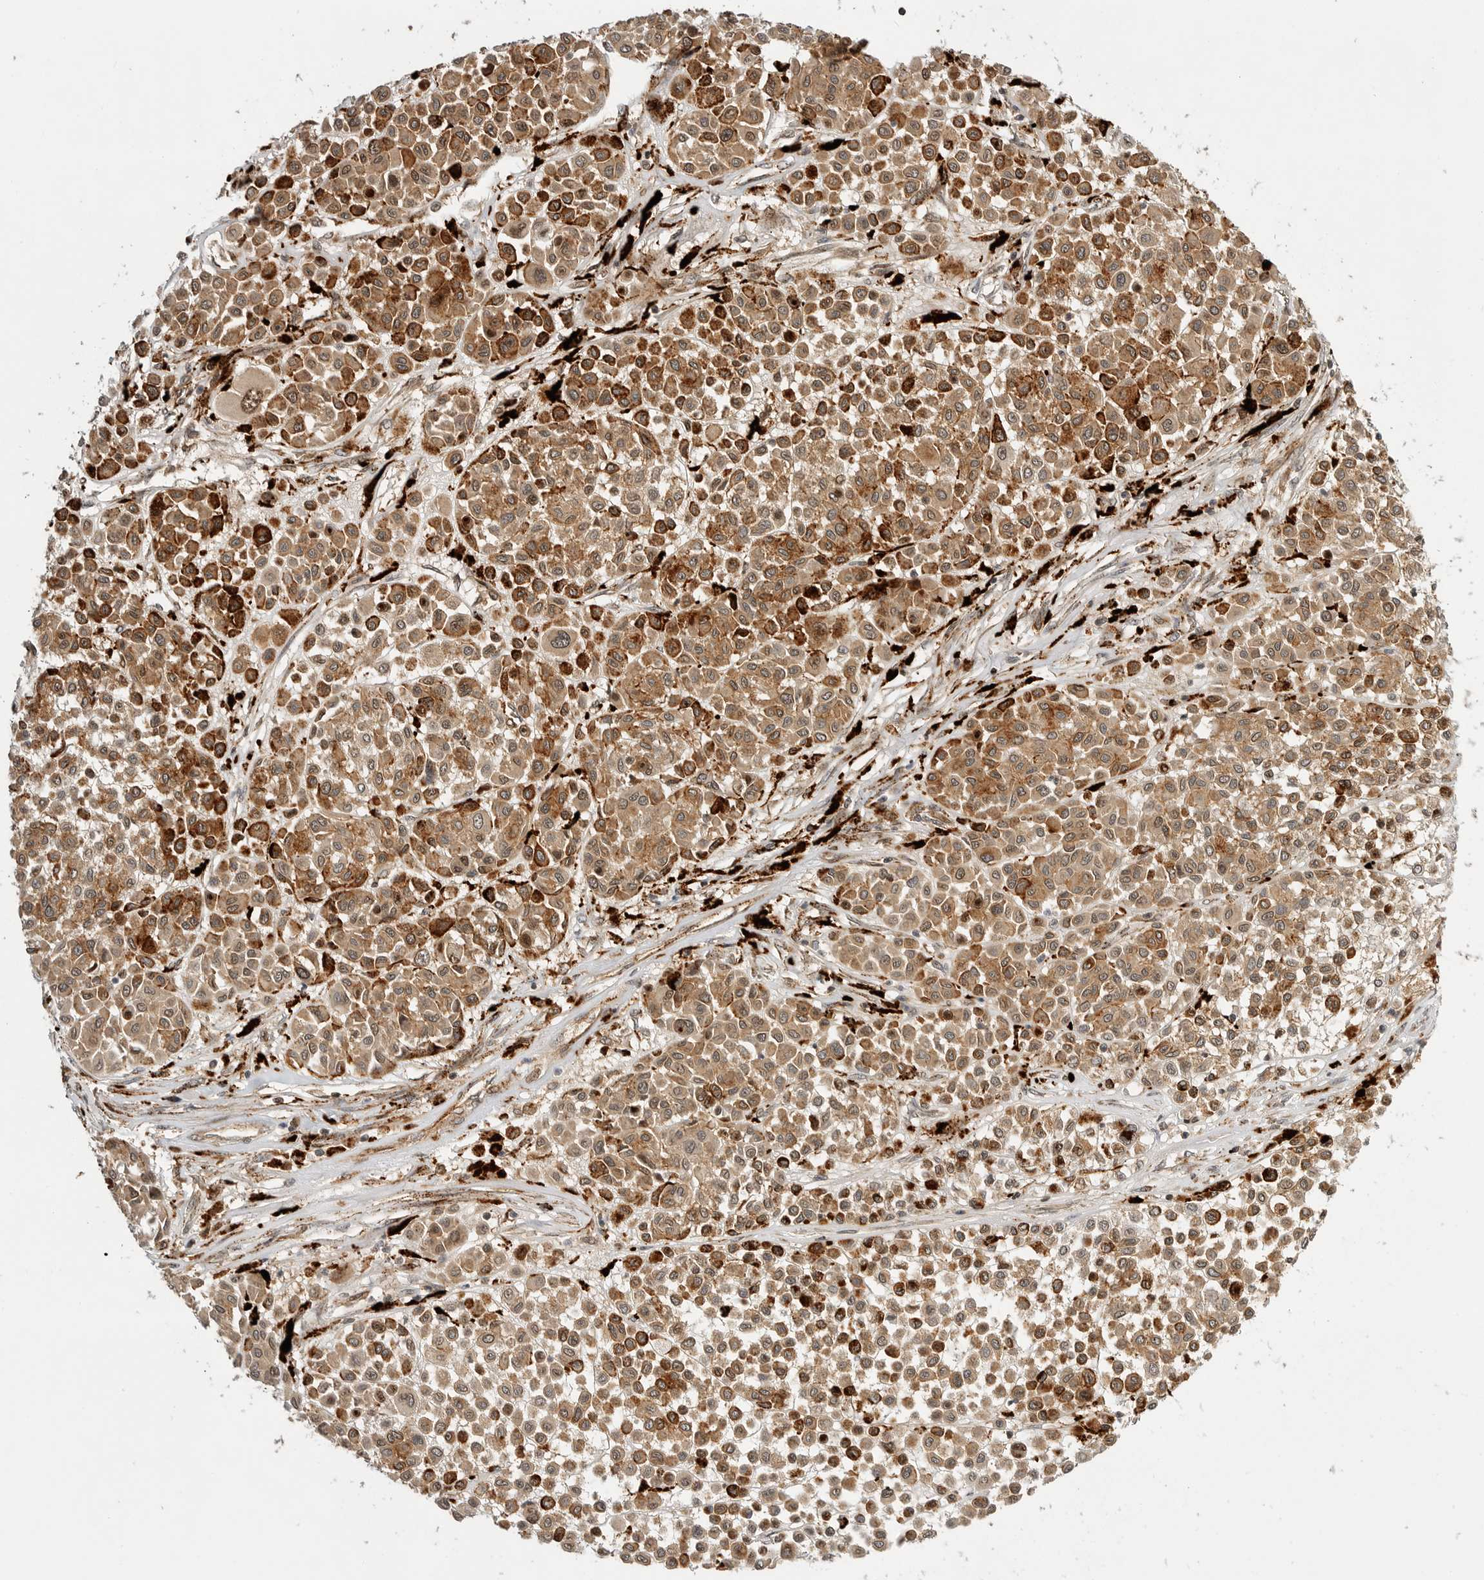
{"staining": {"intensity": "strong", "quantity": "25%-75%", "location": "cytoplasmic/membranous"}, "tissue": "melanoma", "cell_type": "Tumor cells", "image_type": "cancer", "snomed": [{"axis": "morphology", "description": "Malignant melanoma, Metastatic site"}, {"axis": "topography", "description": "Soft tissue"}], "caption": "Immunohistochemical staining of human malignant melanoma (metastatic site) exhibits strong cytoplasmic/membranous protein staining in approximately 25%-75% of tumor cells.", "gene": "CSNK1G3", "patient": {"sex": "male", "age": 41}}